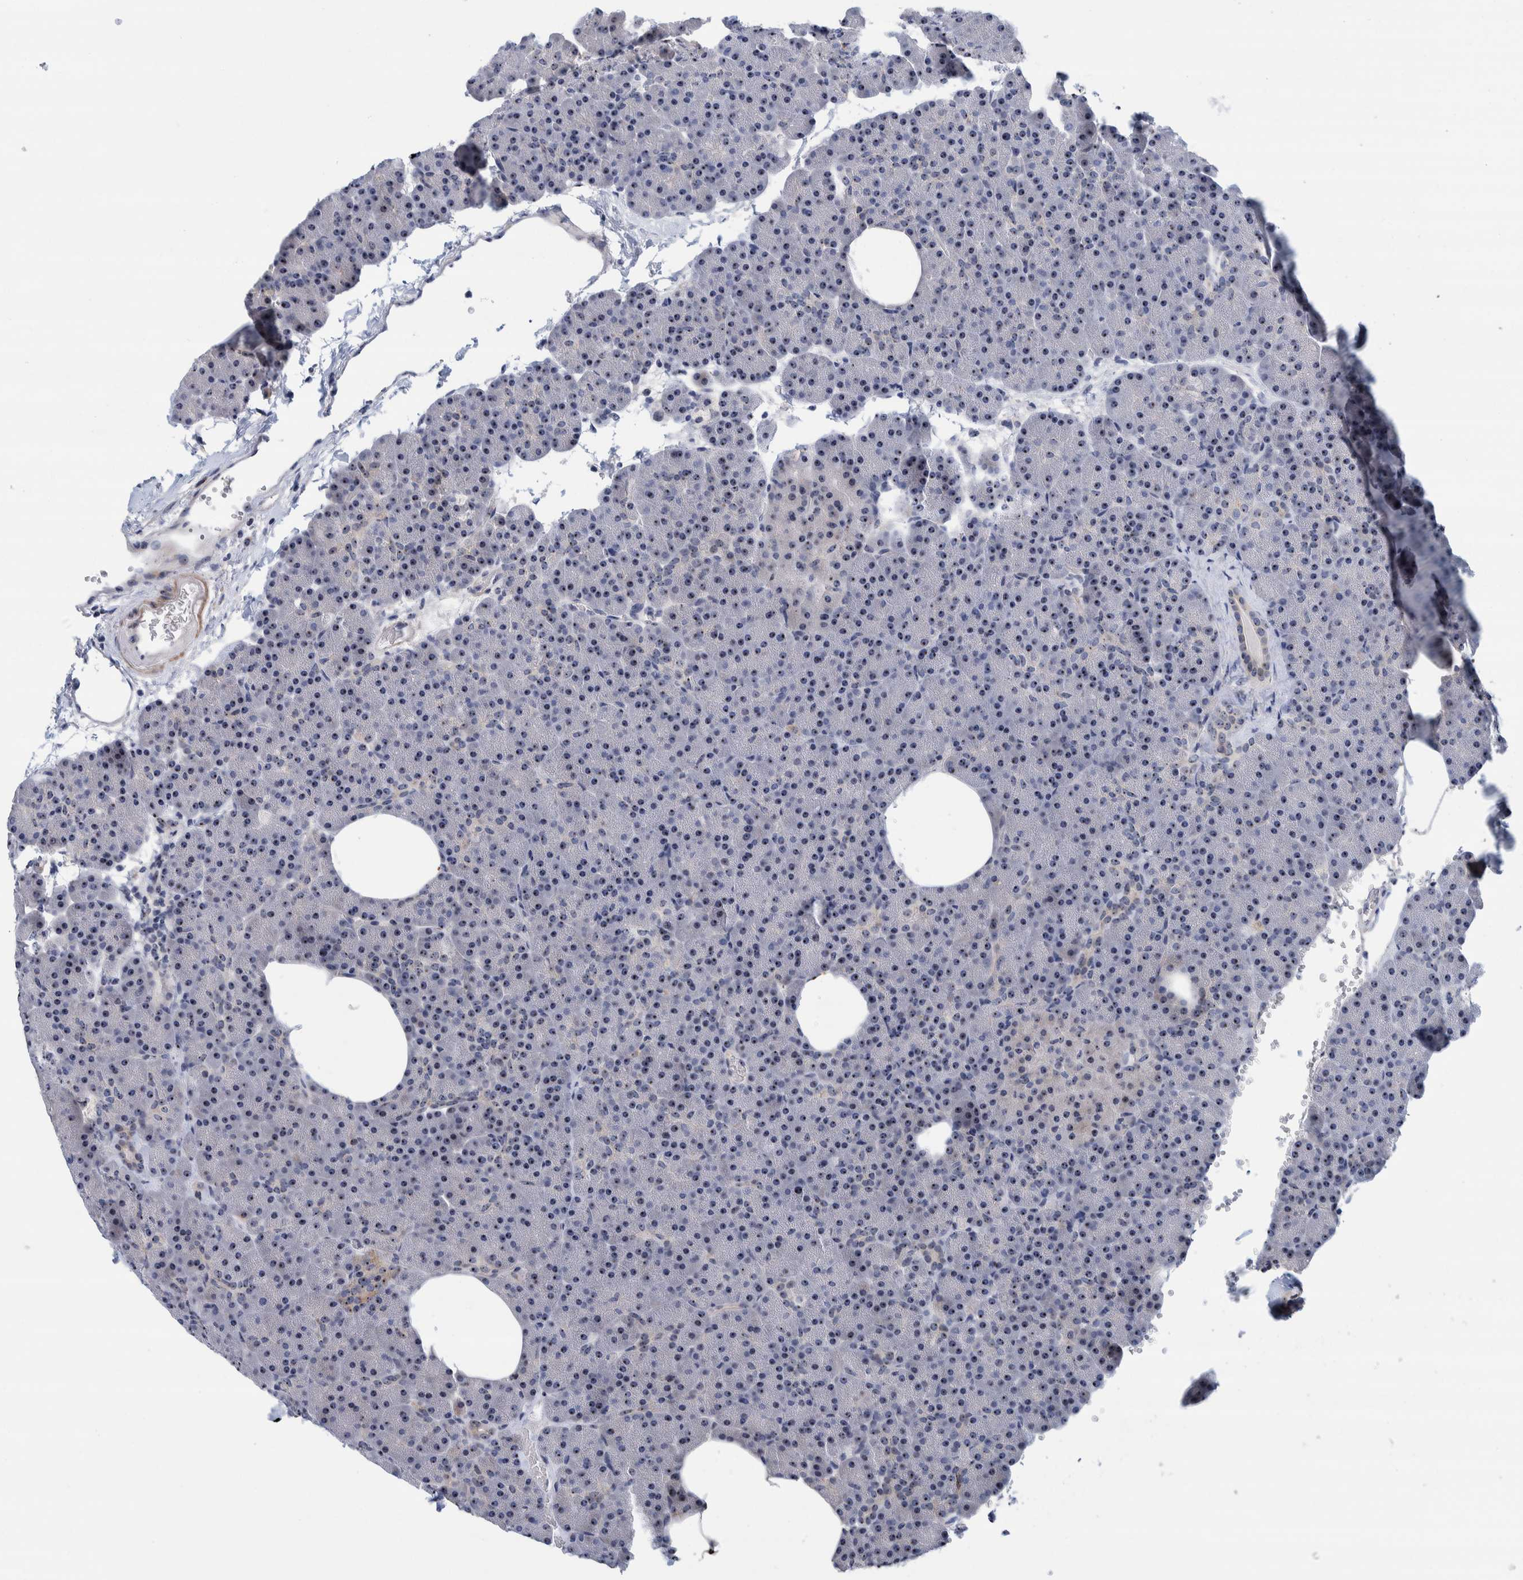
{"staining": {"intensity": "moderate", "quantity": ">75%", "location": "nuclear"}, "tissue": "pancreas", "cell_type": "Exocrine glandular cells", "image_type": "normal", "snomed": [{"axis": "morphology", "description": "Normal tissue, NOS"}, {"axis": "morphology", "description": "Carcinoid, malignant, NOS"}, {"axis": "topography", "description": "Pancreas"}], "caption": "High-power microscopy captured an immunohistochemistry photomicrograph of normal pancreas, revealing moderate nuclear positivity in approximately >75% of exocrine glandular cells. The protein is shown in brown color, while the nuclei are stained blue.", "gene": "NOL11", "patient": {"sex": "female", "age": 35}}